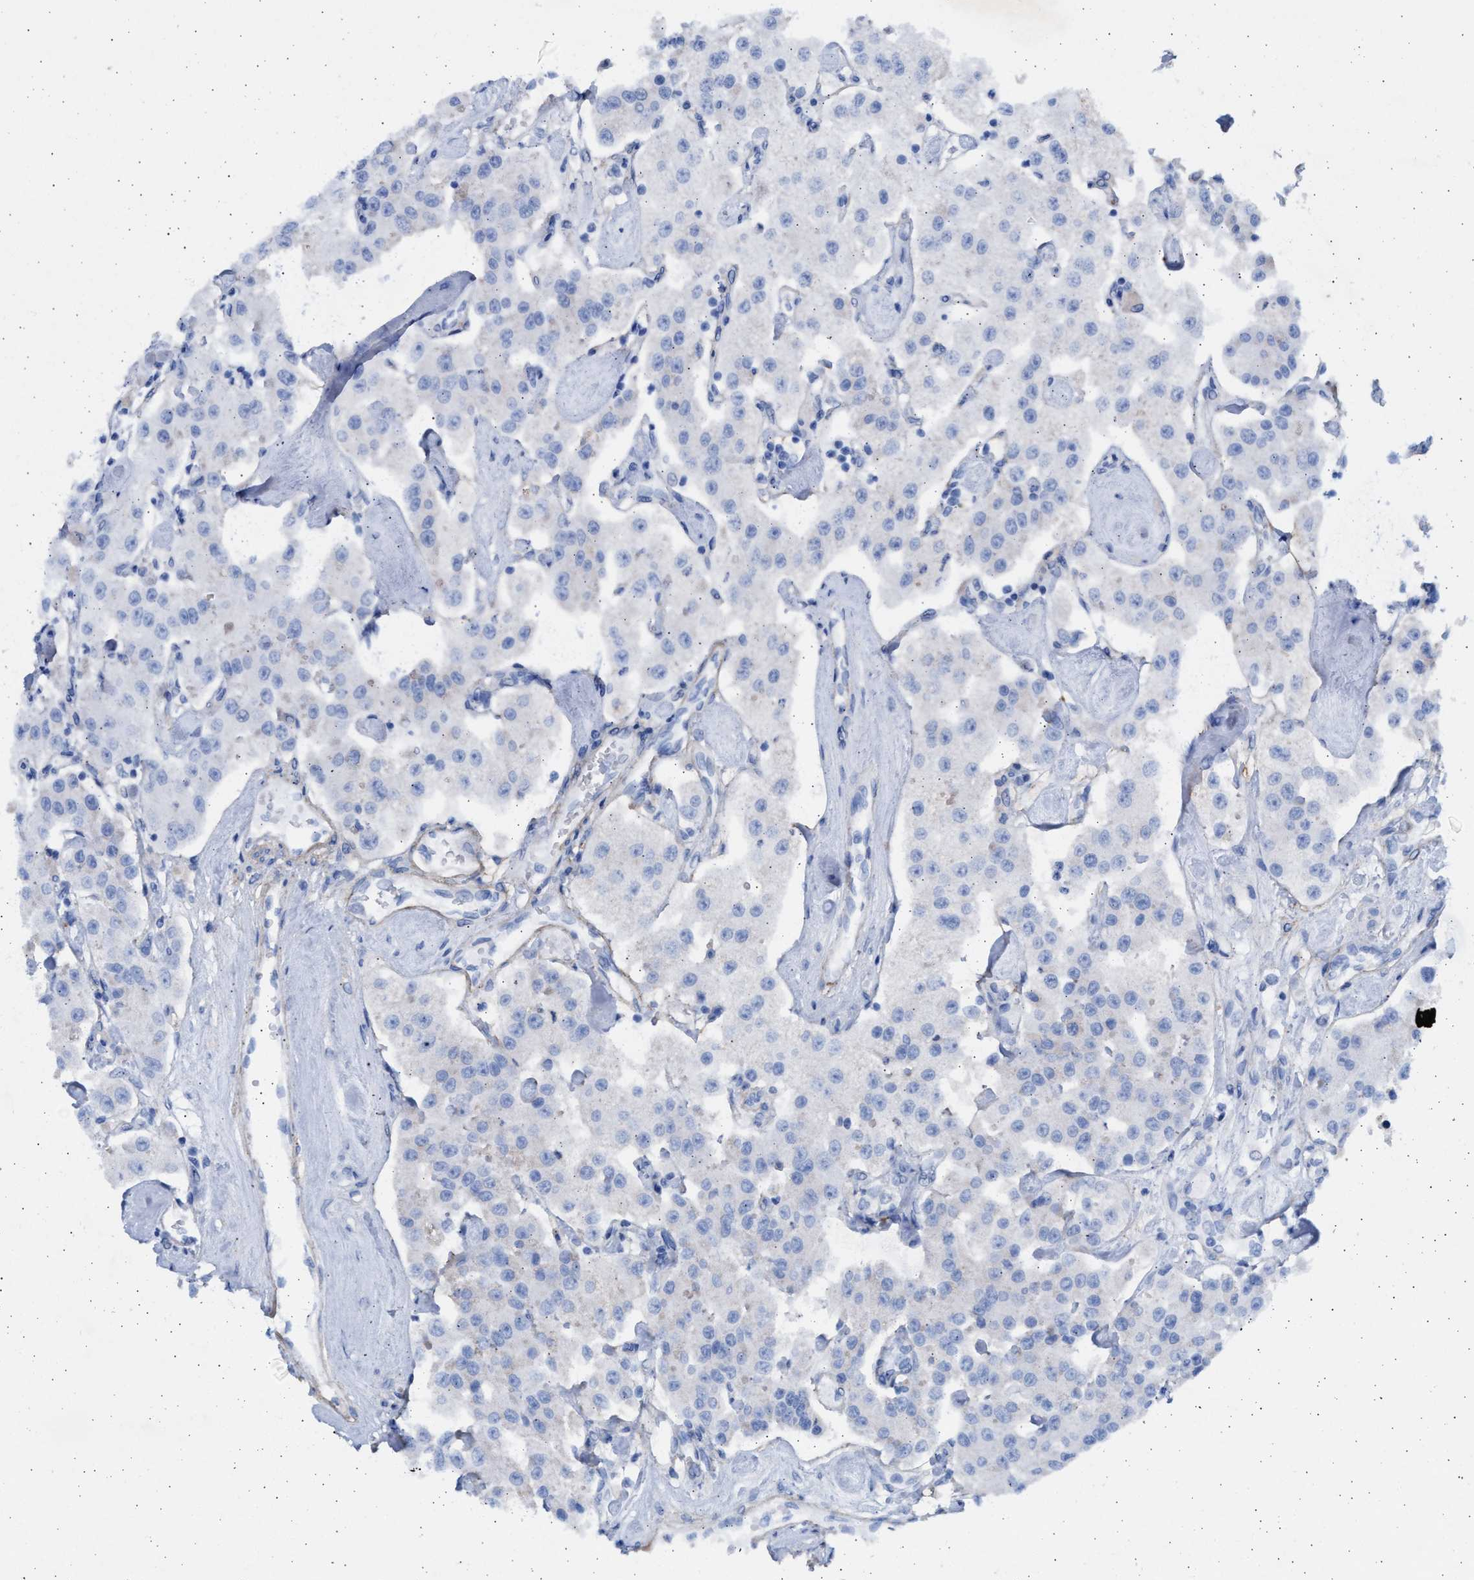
{"staining": {"intensity": "negative", "quantity": "none", "location": "none"}, "tissue": "carcinoid", "cell_type": "Tumor cells", "image_type": "cancer", "snomed": [{"axis": "morphology", "description": "Carcinoid, malignant, NOS"}, {"axis": "topography", "description": "Pancreas"}], "caption": "IHC of human carcinoid demonstrates no positivity in tumor cells.", "gene": "NBR1", "patient": {"sex": "male", "age": 41}}